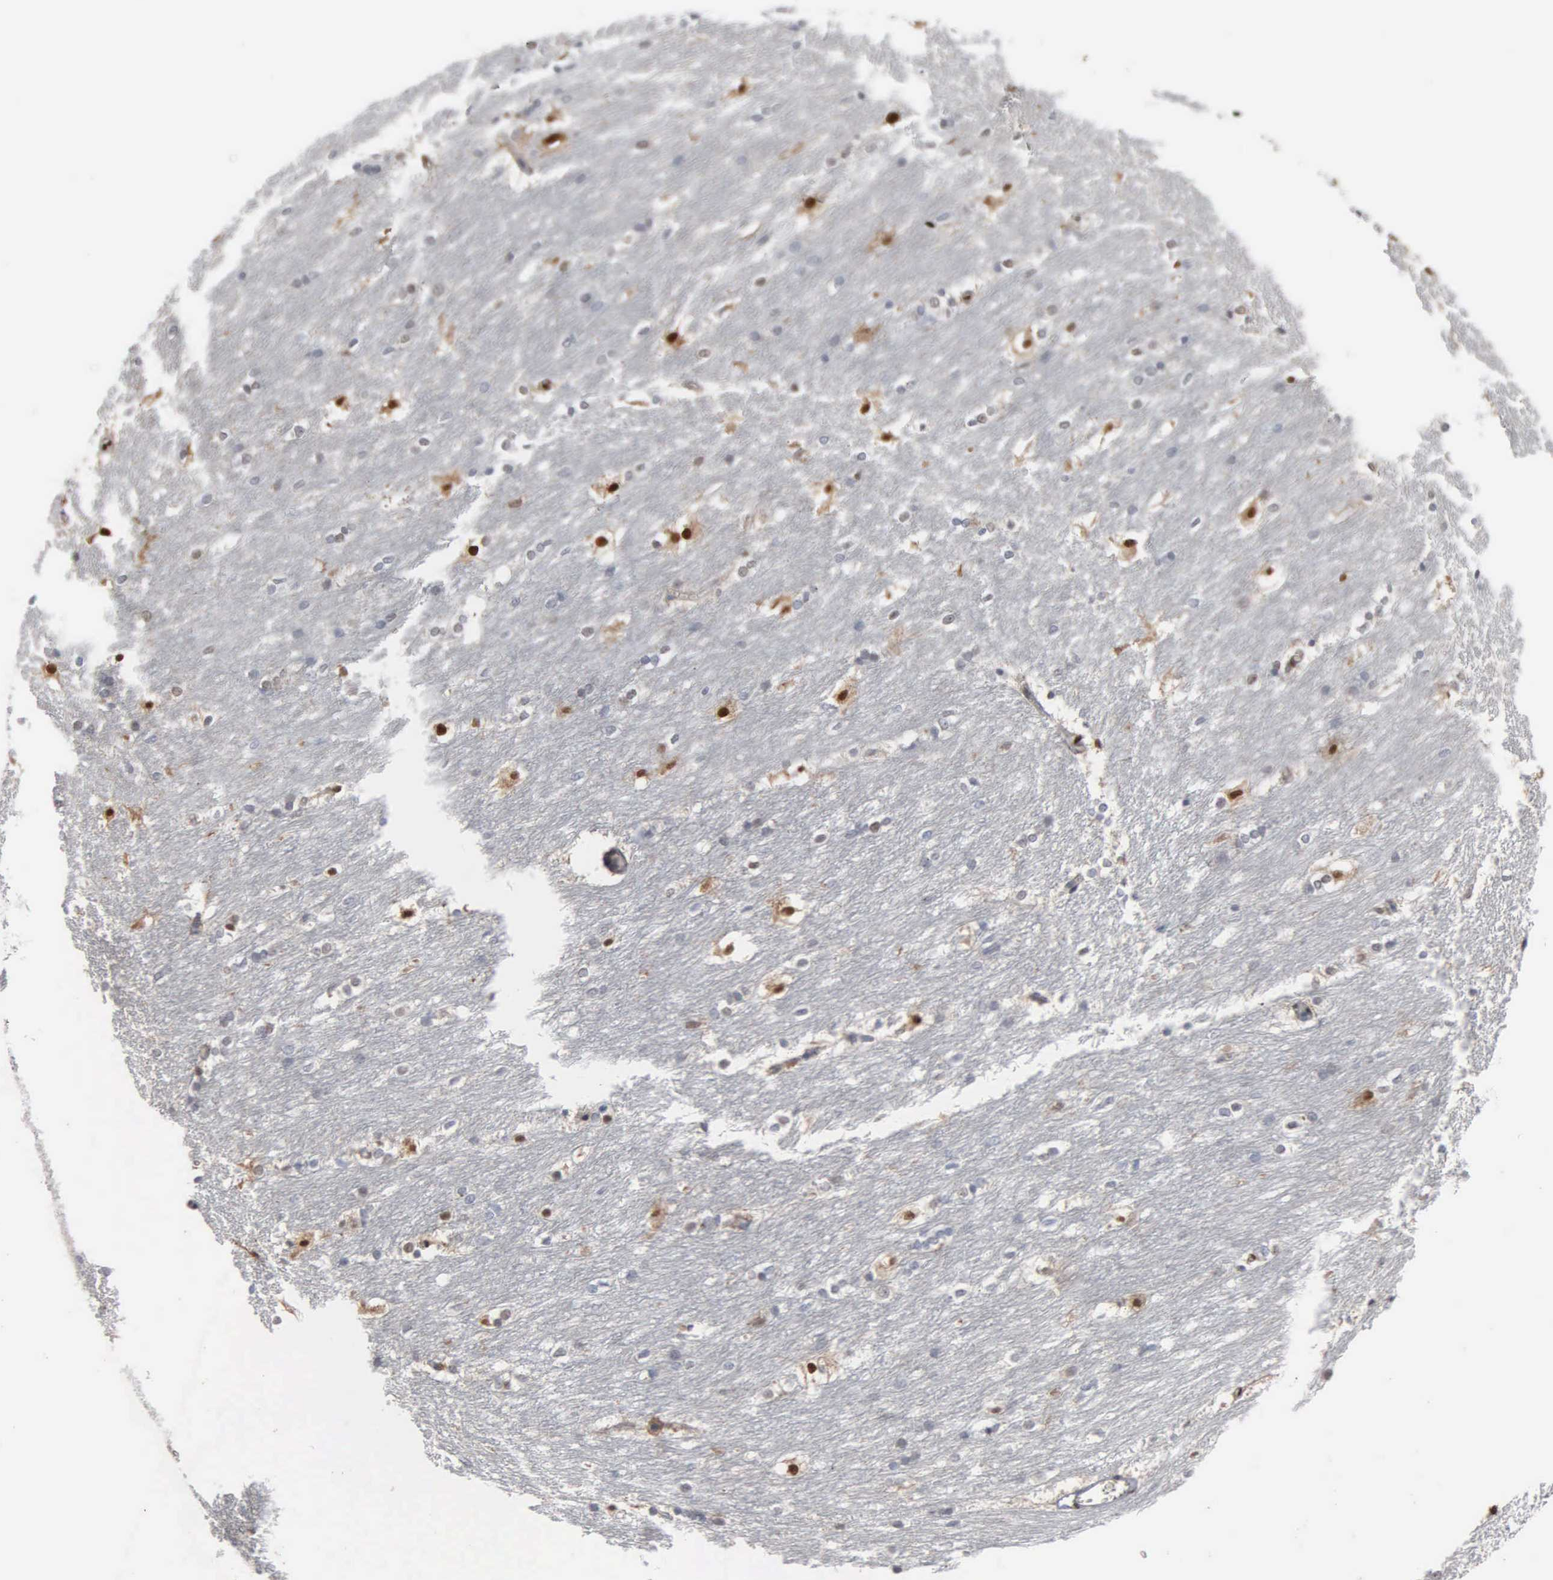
{"staining": {"intensity": "strong", "quantity": "25%-75%", "location": "nuclear"}, "tissue": "caudate", "cell_type": "Glial cells", "image_type": "normal", "snomed": [{"axis": "morphology", "description": "Normal tissue, NOS"}, {"axis": "topography", "description": "Lateral ventricle wall"}], "caption": "Immunohistochemical staining of normal caudate reveals strong nuclear protein staining in approximately 25%-75% of glial cells.", "gene": "FGF2", "patient": {"sex": "female", "age": 19}}